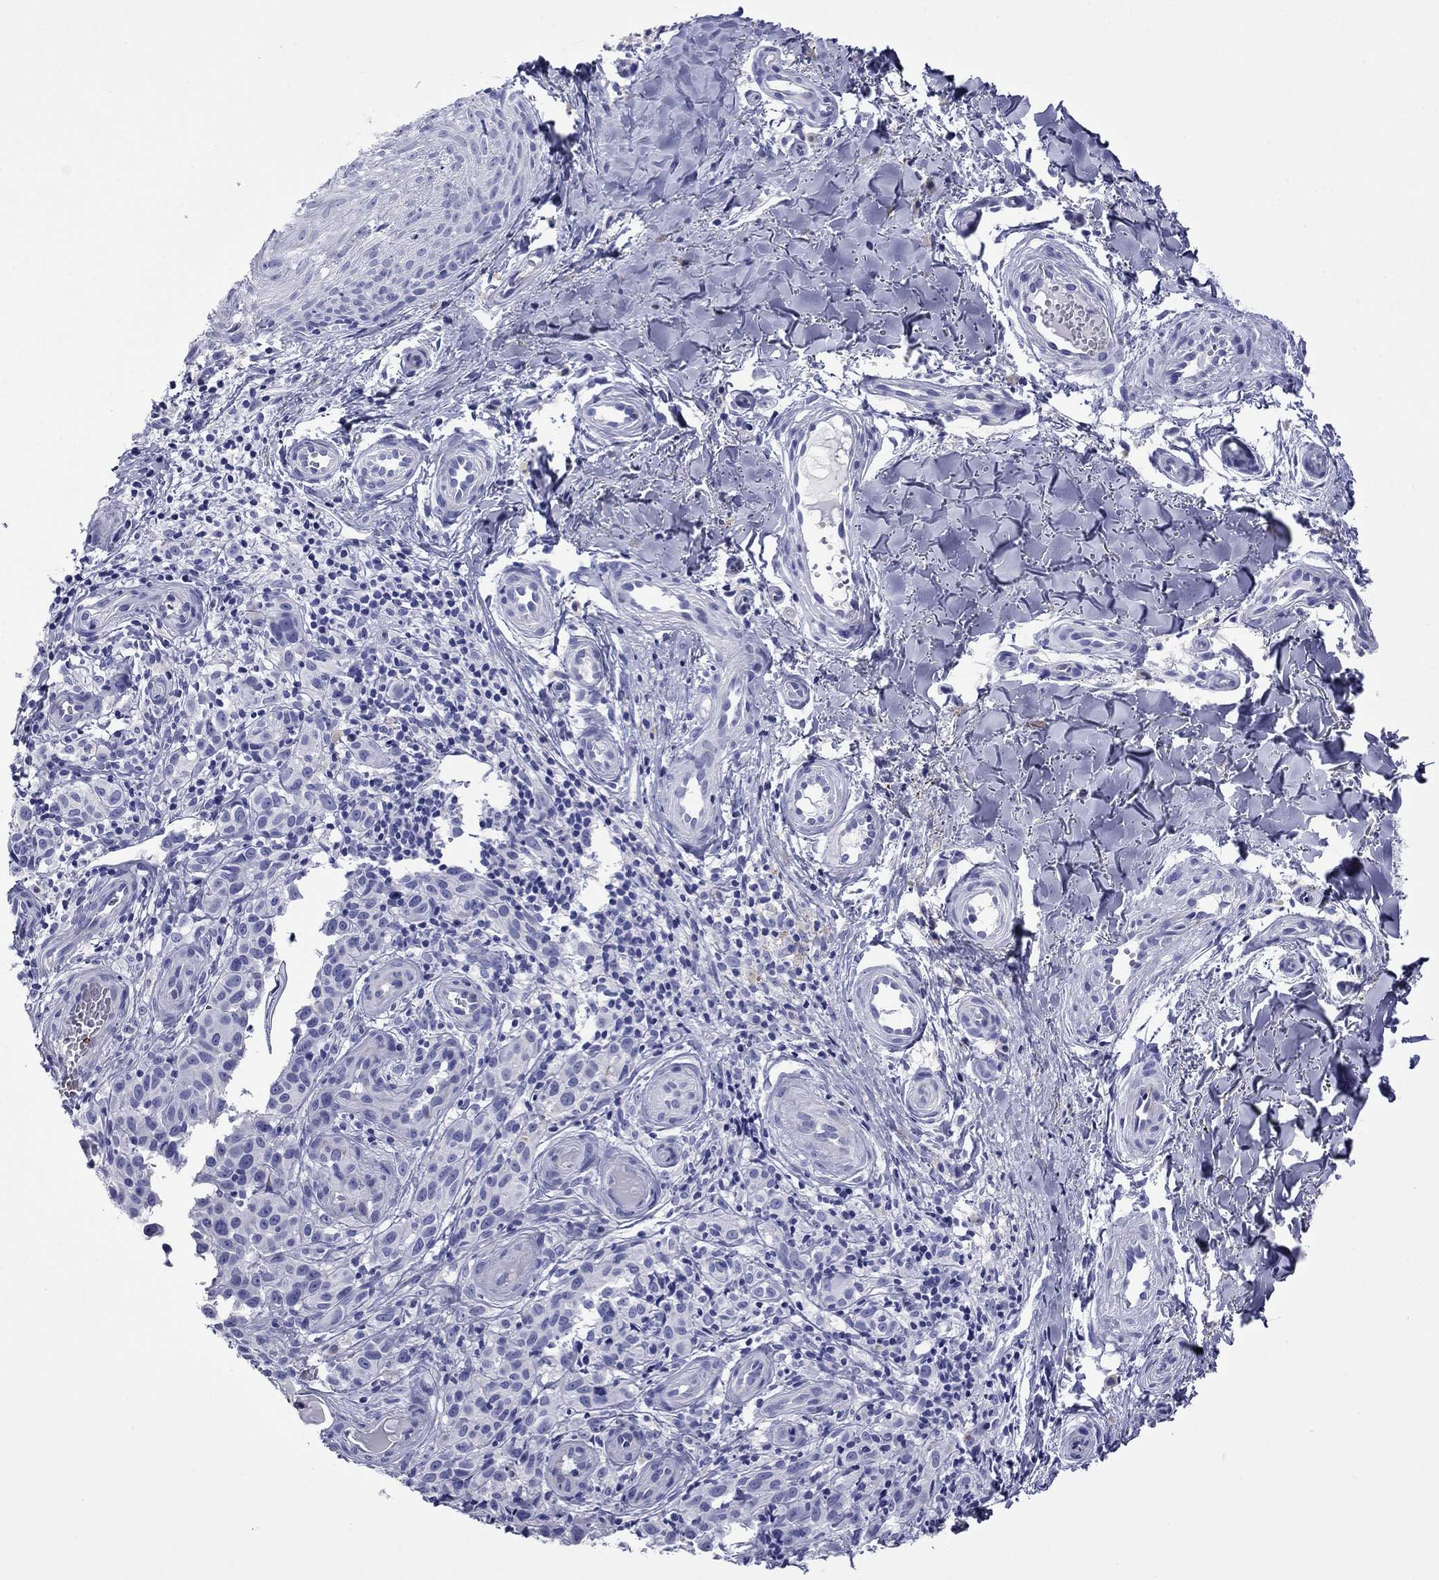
{"staining": {"intensity": "negative", "quantity": "none", "location": "none"}, "tissue": "melanoma", "cell_type": "Tumor cells", "image_type": "cancer", "snomed": [{"axis": "morphology", "description": "Malignant melanoma, NOS"}, {"axis": "topography", "description": "Skin"}], "caption": "Immunohistochemistry (IHC) photomicrograph of neoplastic tissue: melanoma stained with DAB (3,3'-diaminobenzidine) demonstrates no significant protein expression in tumor cells.", "gene": "ROM1", "patient": {"sex": "female", "age": 53}}